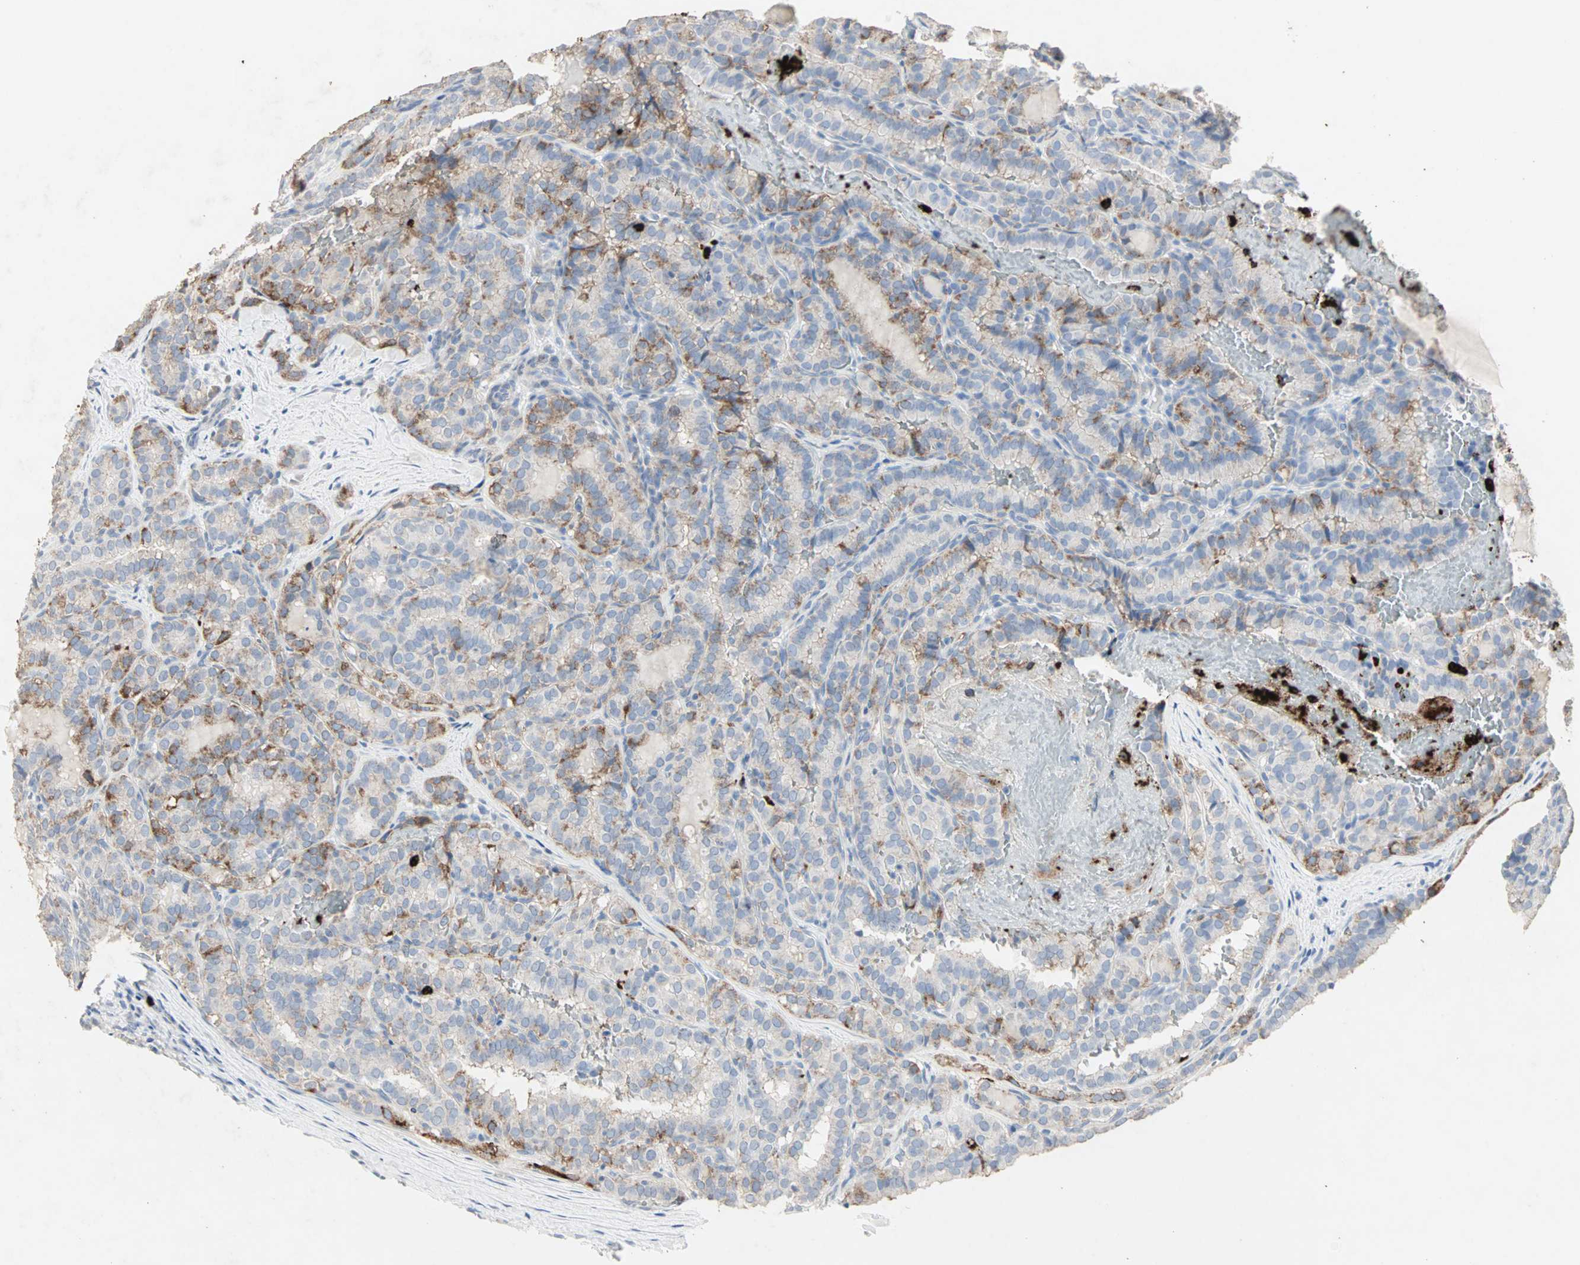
{"staining": {"intensity": "moderate", "quantity": "25%-75%", "location": "cytoplasmic/membranous"}, "tissue": "thyroid cancer", "cell_type": "Tumor cells", "image_type": "cancer", "snomed": [{"axis": "morphology", "description": "Normal tissue, NOS"}, {"axis": "morphology", "description": "Papillary adenocarcinoma, NOS"}, {"axis": "topography", "description": "Thyroid gland"}], "caption": "Immunohistochemical staining of thyroid cancer shows medium levels of moderate cytoplasmic/membranous expression in about 25%-75% of tumor cells.", "gene": "CEACAM6", "patient": {"sex": "female", "age": 30}}